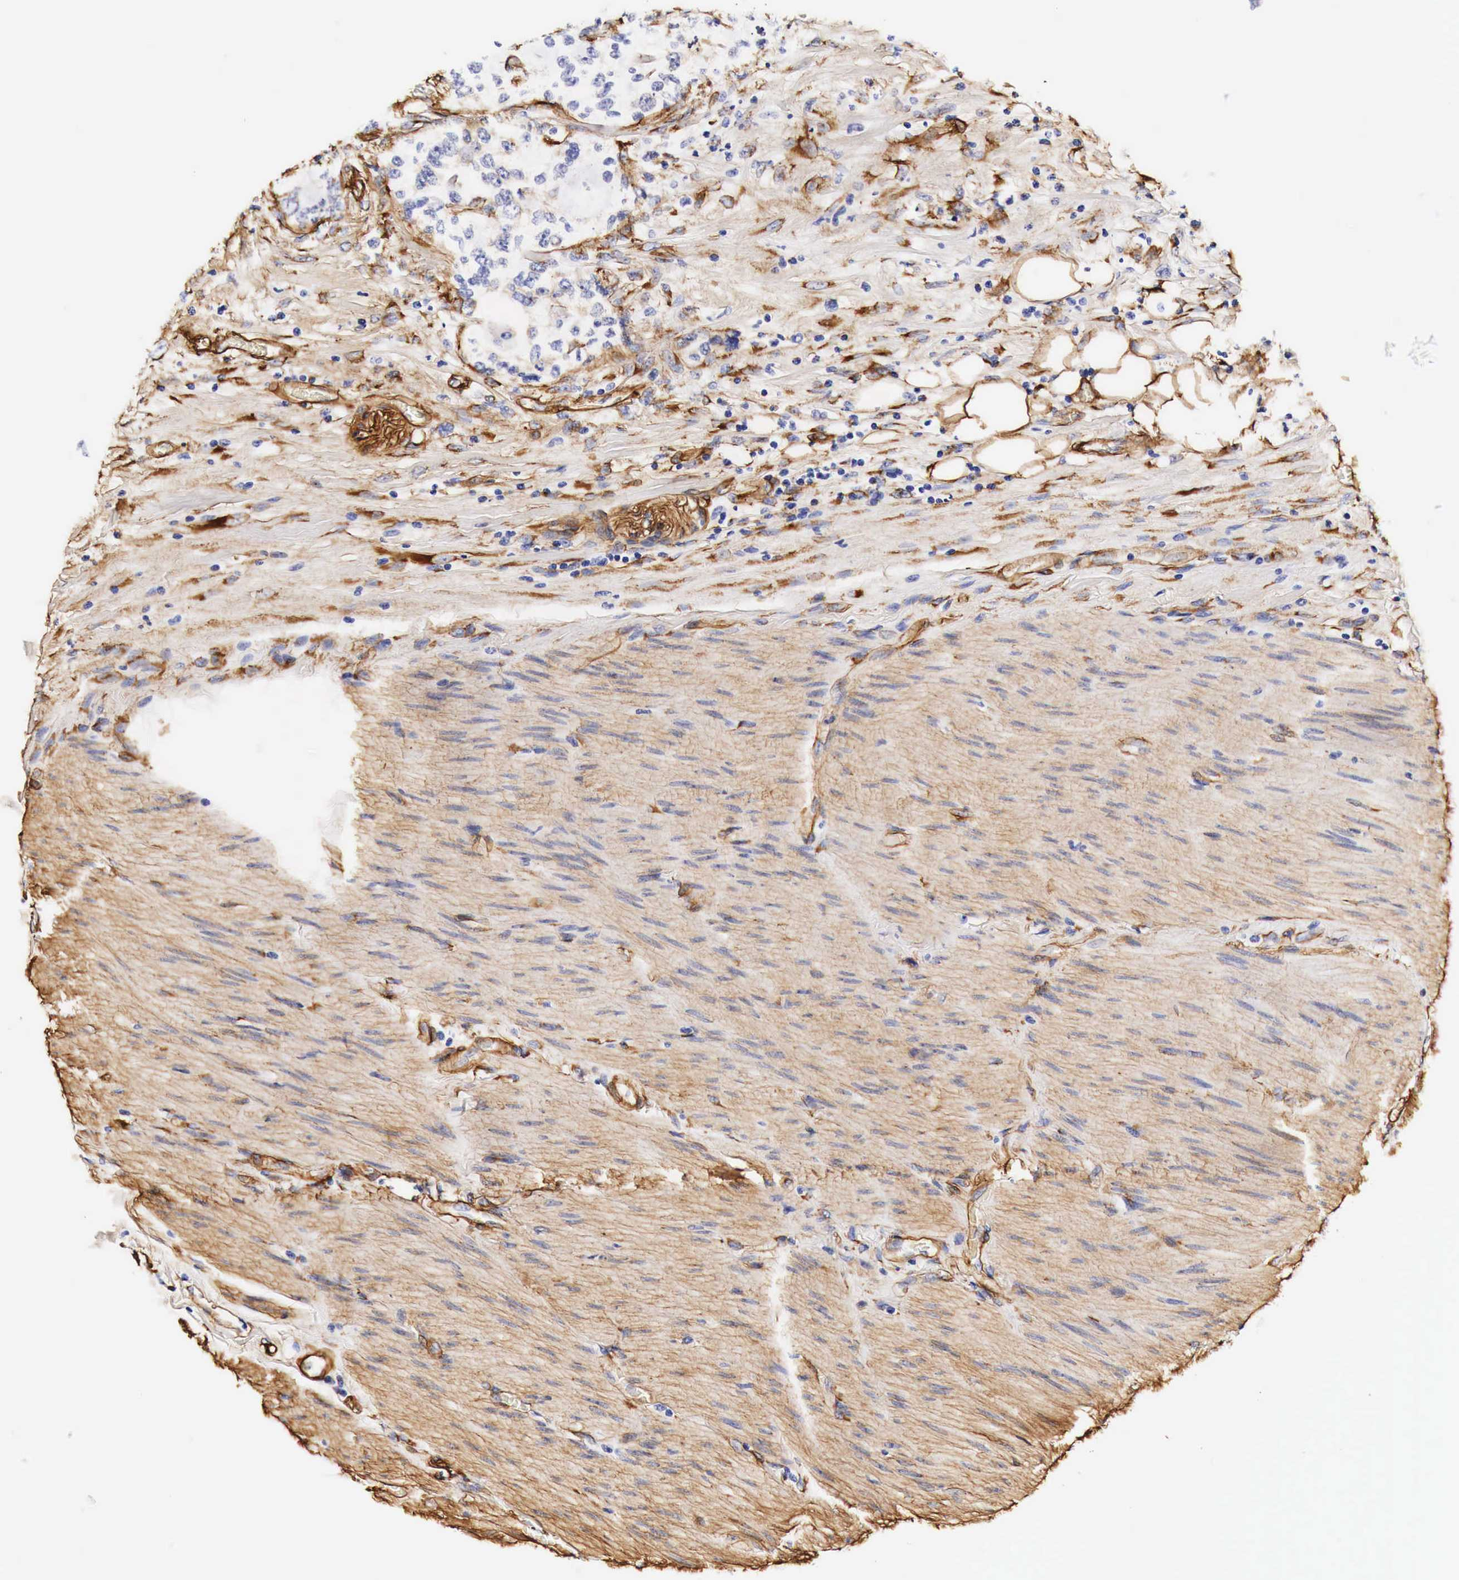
{"staining": {"intensity": "weak", "quantity": "<25%", "location": "cytoplasmic/membranous"}, "tissue": "colorectal cancer", "cell_type": "Tumor cells", "image_type": "cancer", "snomed": [{"axis": "morphology", "description": "Adenocarcinoma, NOS"}, {"axis": "topography", "description": "Rectum"}], "caption": "Photomicrograph shows no protein staining in tumor cells of adenocarcinoma (colorectal) tissue.", "gene": "LAMB2", "patient": {"sex": "female", "age": 57}}